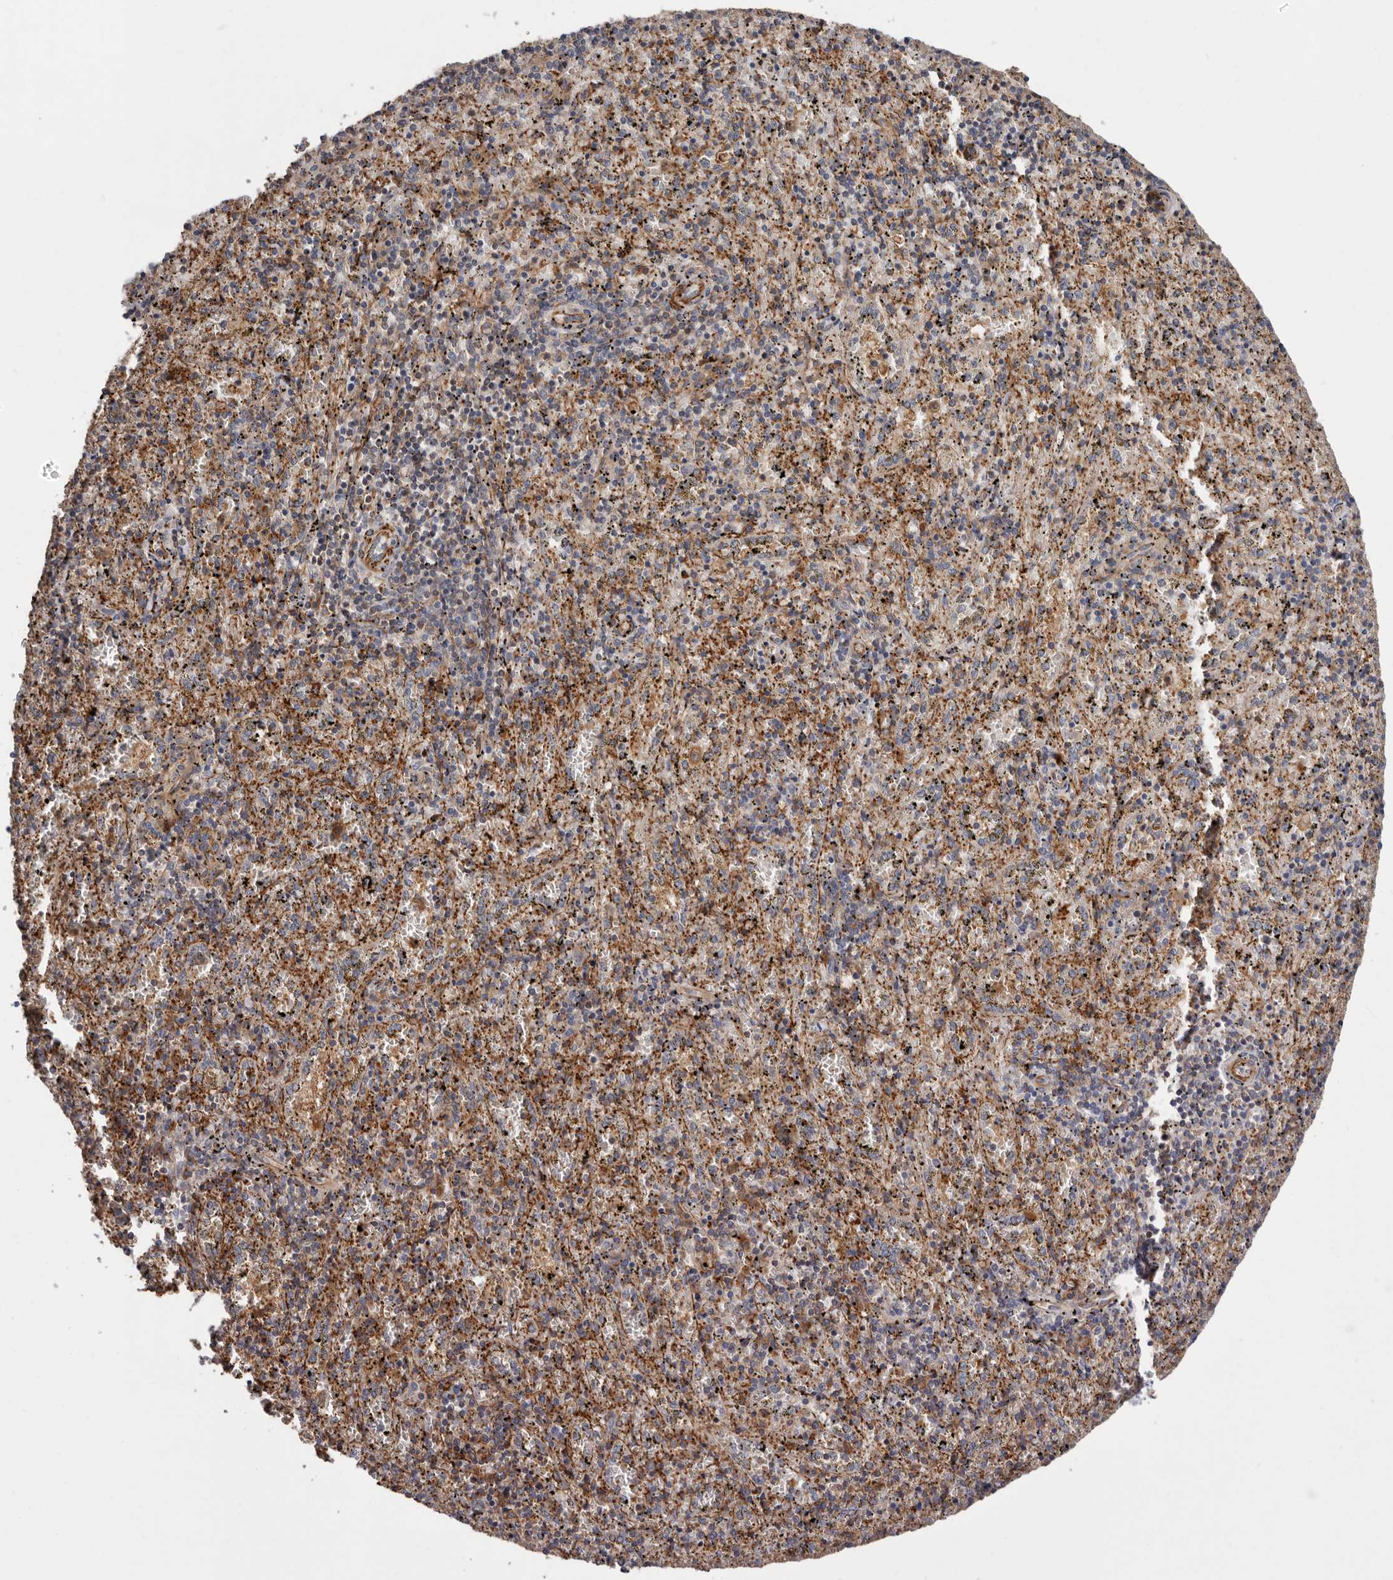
{"staining": {"intensity": "moderate", "quantity": "25%-75%", "location": "cytoplasmic/membranous"}, "tissue": "spleen", "cell_type": "Cells in red pulp", "image_type": "normal", "snomed": [{"axis": "morphology", "description": "Normal tissue, NOS"}, {"axis": "topography", "description": "Spleen"}], "caption": "Brown immunohistochemical staining in benign human spleen demonstrates moderate cytoplasmic/membranous positivity in about 25%-75% of cells in red pulp.", "gene": "TMC7", "patient": {"sex": "male", "age": 11}}